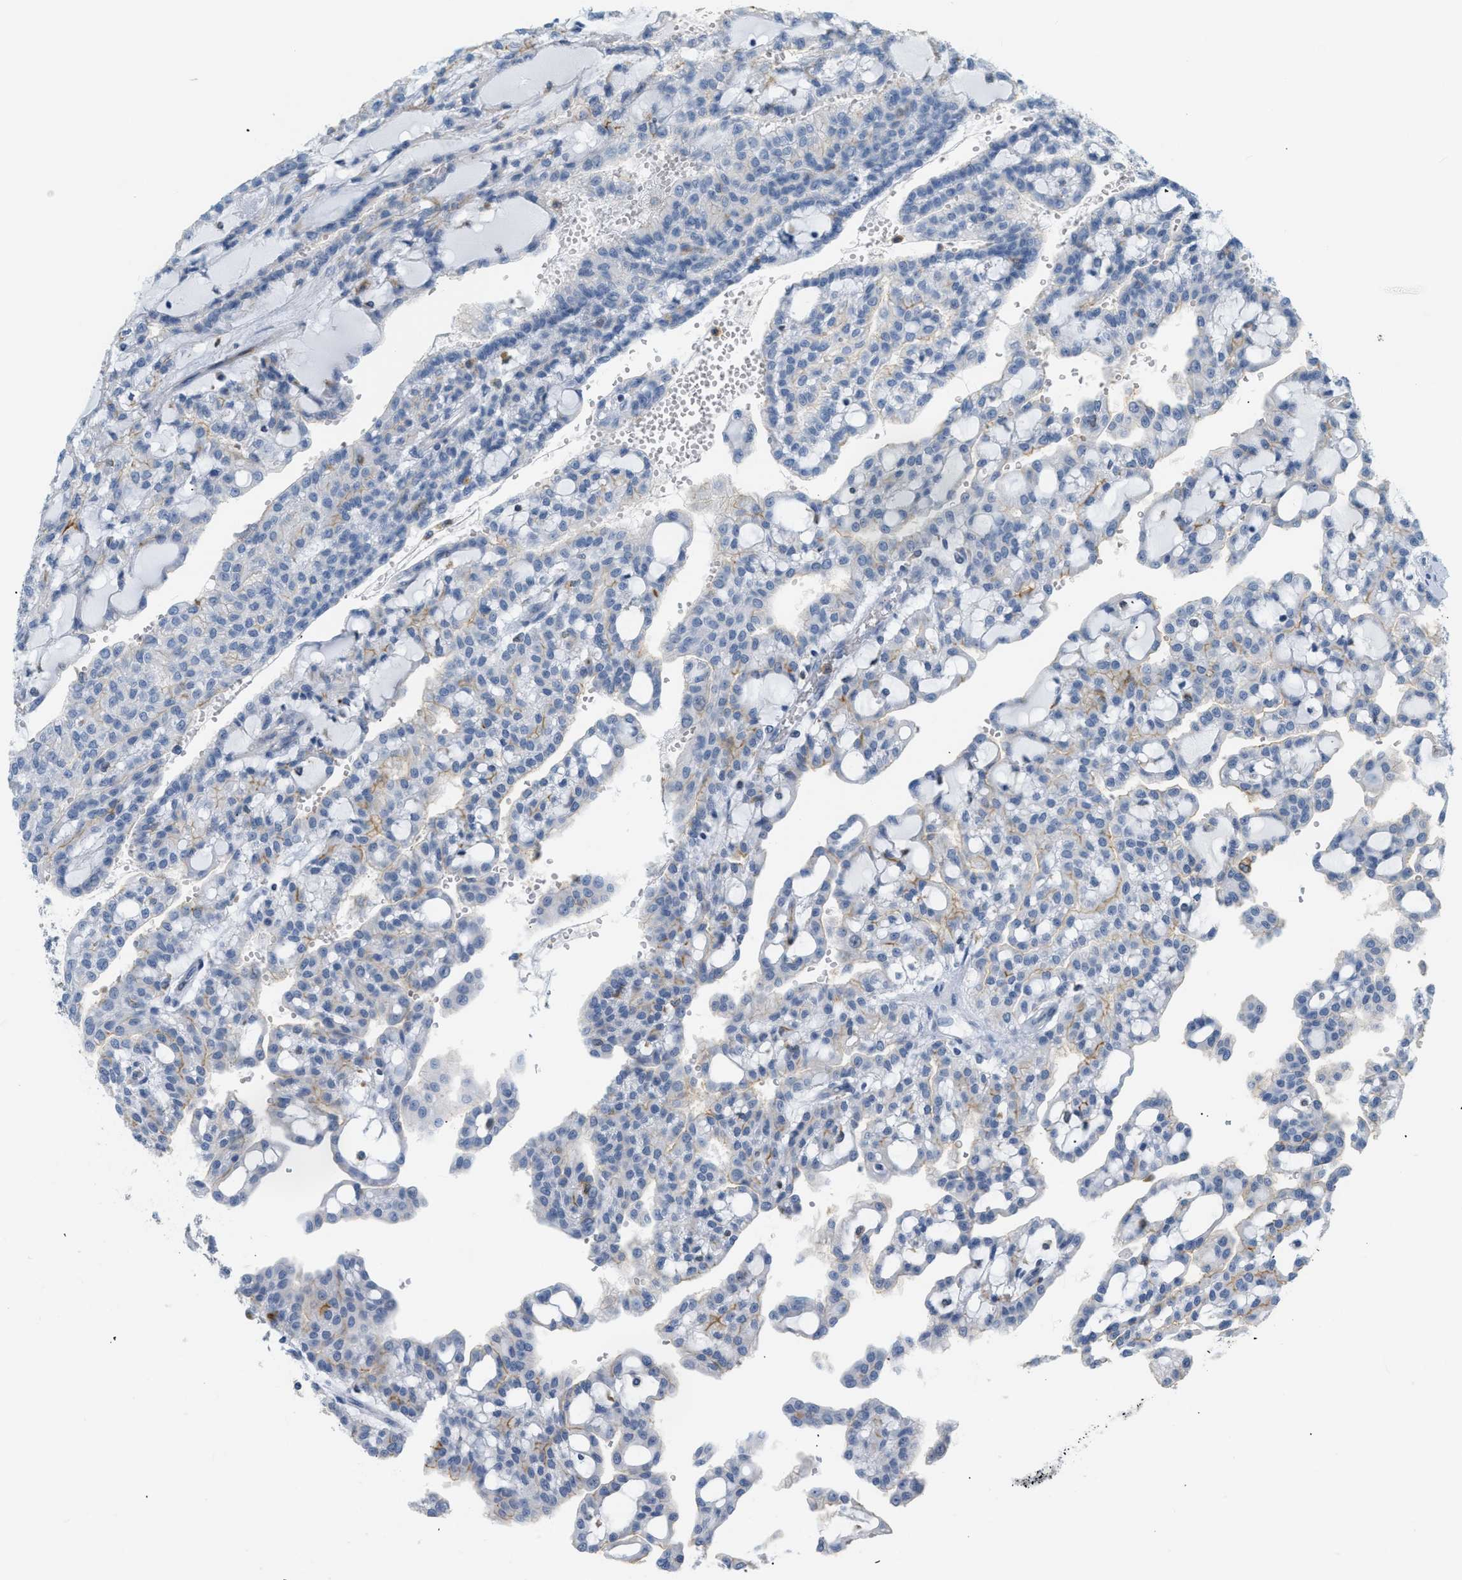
{"staining": {"intensity": "moderate", "quantity": "<25%", "location": "cytoplasmic/membranous"}, "tissue": "renal cancer", "cell_type": "Tumor cells", "image_type": "cancer", "snomed": [{"axis": "morphology", "description": "Adenocarcinoma, NOS"}, {"axis": "topography", "description": "Kidney"}], "caption": "The immunohistochemical stain shows moderate cytoplasmic/membranous positivity in tumor cells of renal cancer tissue.", "gene": "ZNF408", "patient": {"sex": "male", "age": 63}}